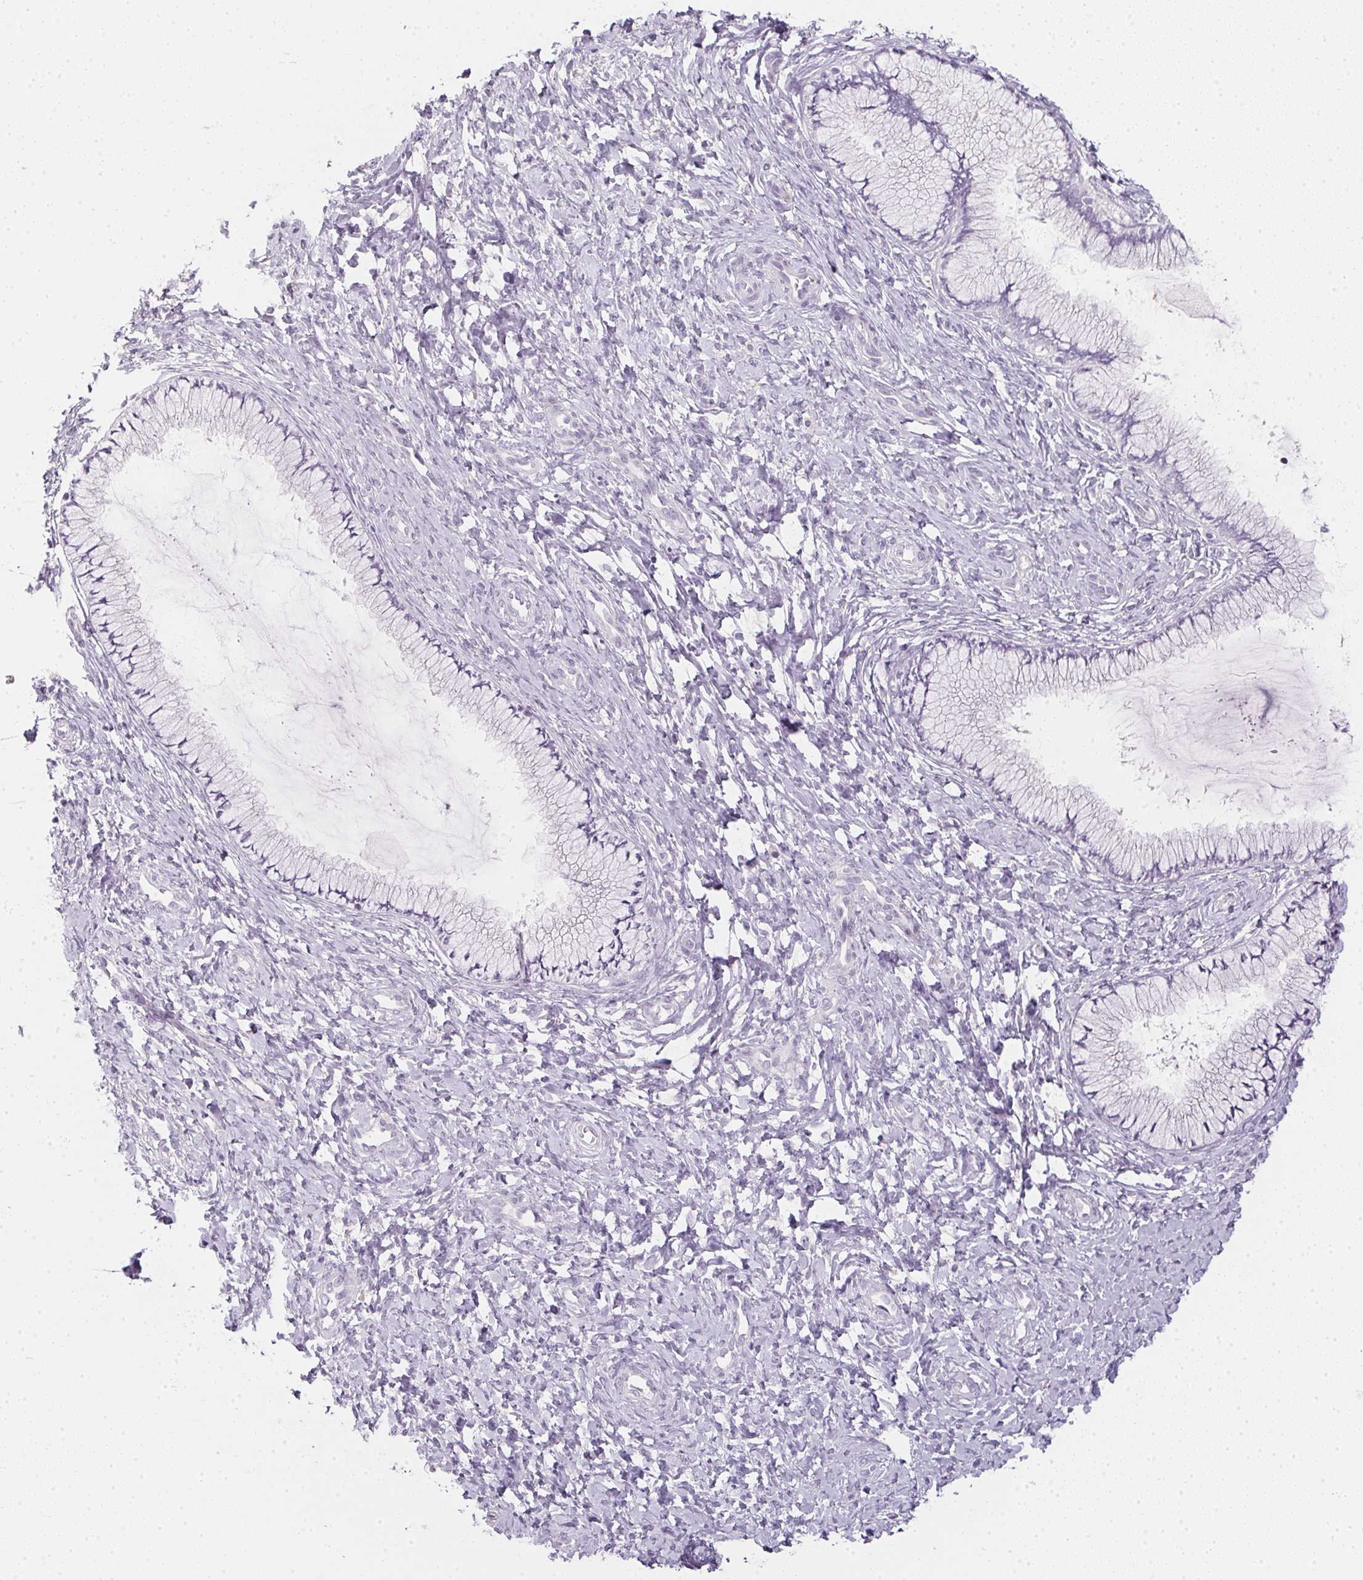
{"staining": {"intensity": "negative", "quantity": "none", "location": "none"}, "tissue": "cervix", "cell_type": "Glandular cells", "image_type": "normal", "snomed": [{"axis": "morphology", "description": "Normal tissue, NOS"}, {"axis": "topography", "description": "Cervix"}], "caption": "IHC histopathology image of normal human cervix stained for a protein (brown), which reveals no expression in glandular cells. The staining was performed using DAB (3,3'-diaminobenzidine) to visualize the protein expression in brown, while the nuclei were stained in blue with hematoxylin (Magnification: 20x).", "gene": "TMEM72", "patient": {"sex": "female", "age": 37}}